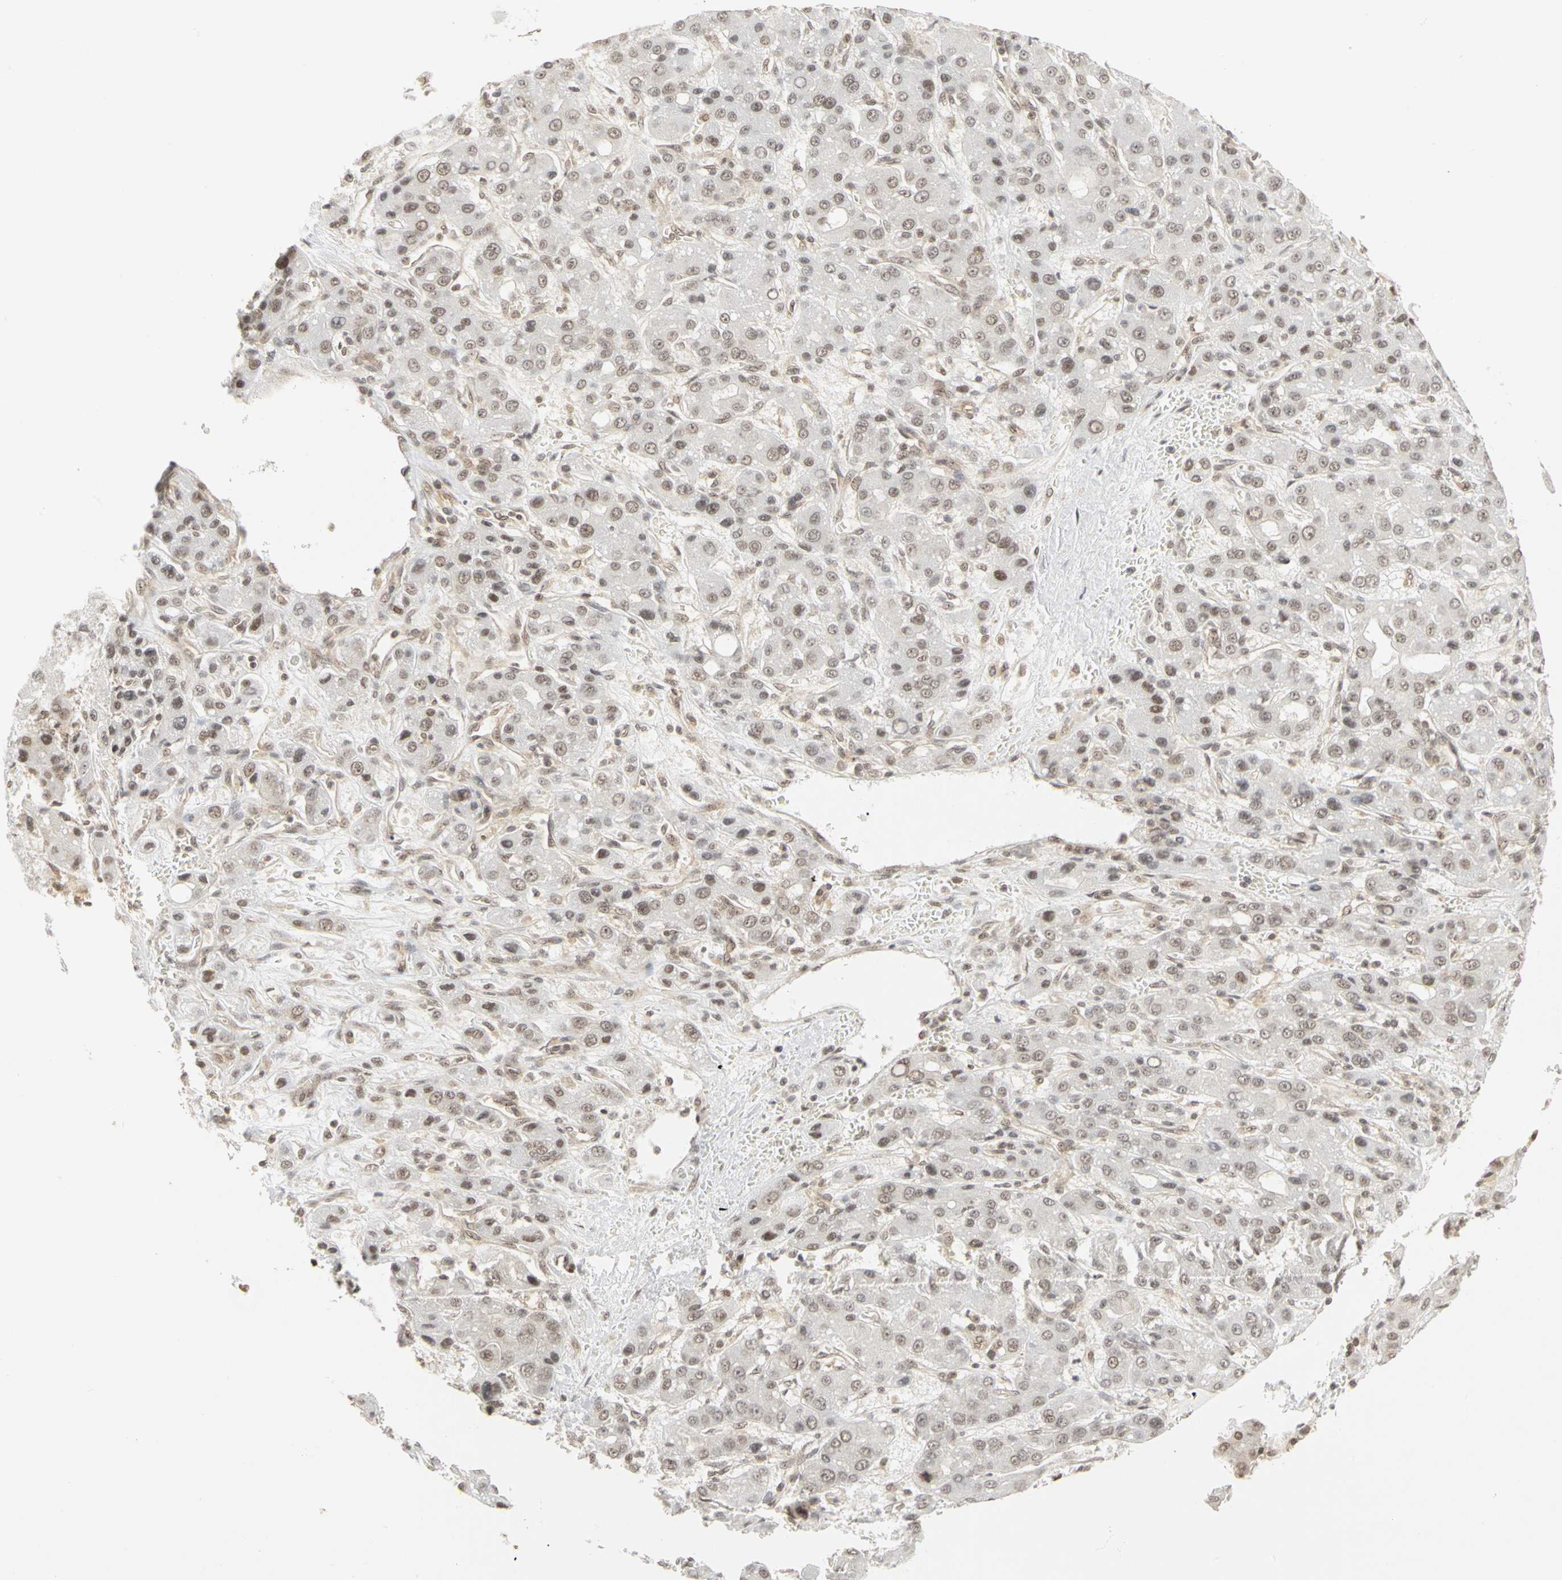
{"staining": {"intensity": "weak", "quantity": ">75%", "location": "nuclear"}, "tissue": "liver cancer", "cell_type": "Tumor cells", "image_type": "cancer", "snomed": [{"axis": "morphology", "description": "Carcinoma, Hepatocellular, NOS"}, {"axis": "topography", "description": "Liver"}], "caption": "Liver cancer stained with immunohistochemistry (IHC) displays weak nuclear staining in about >75% of tumor cells. Nuclei are stained in blue.", "gene": "CSNK2B", "patient": {"sex": "male", "age": 55}}